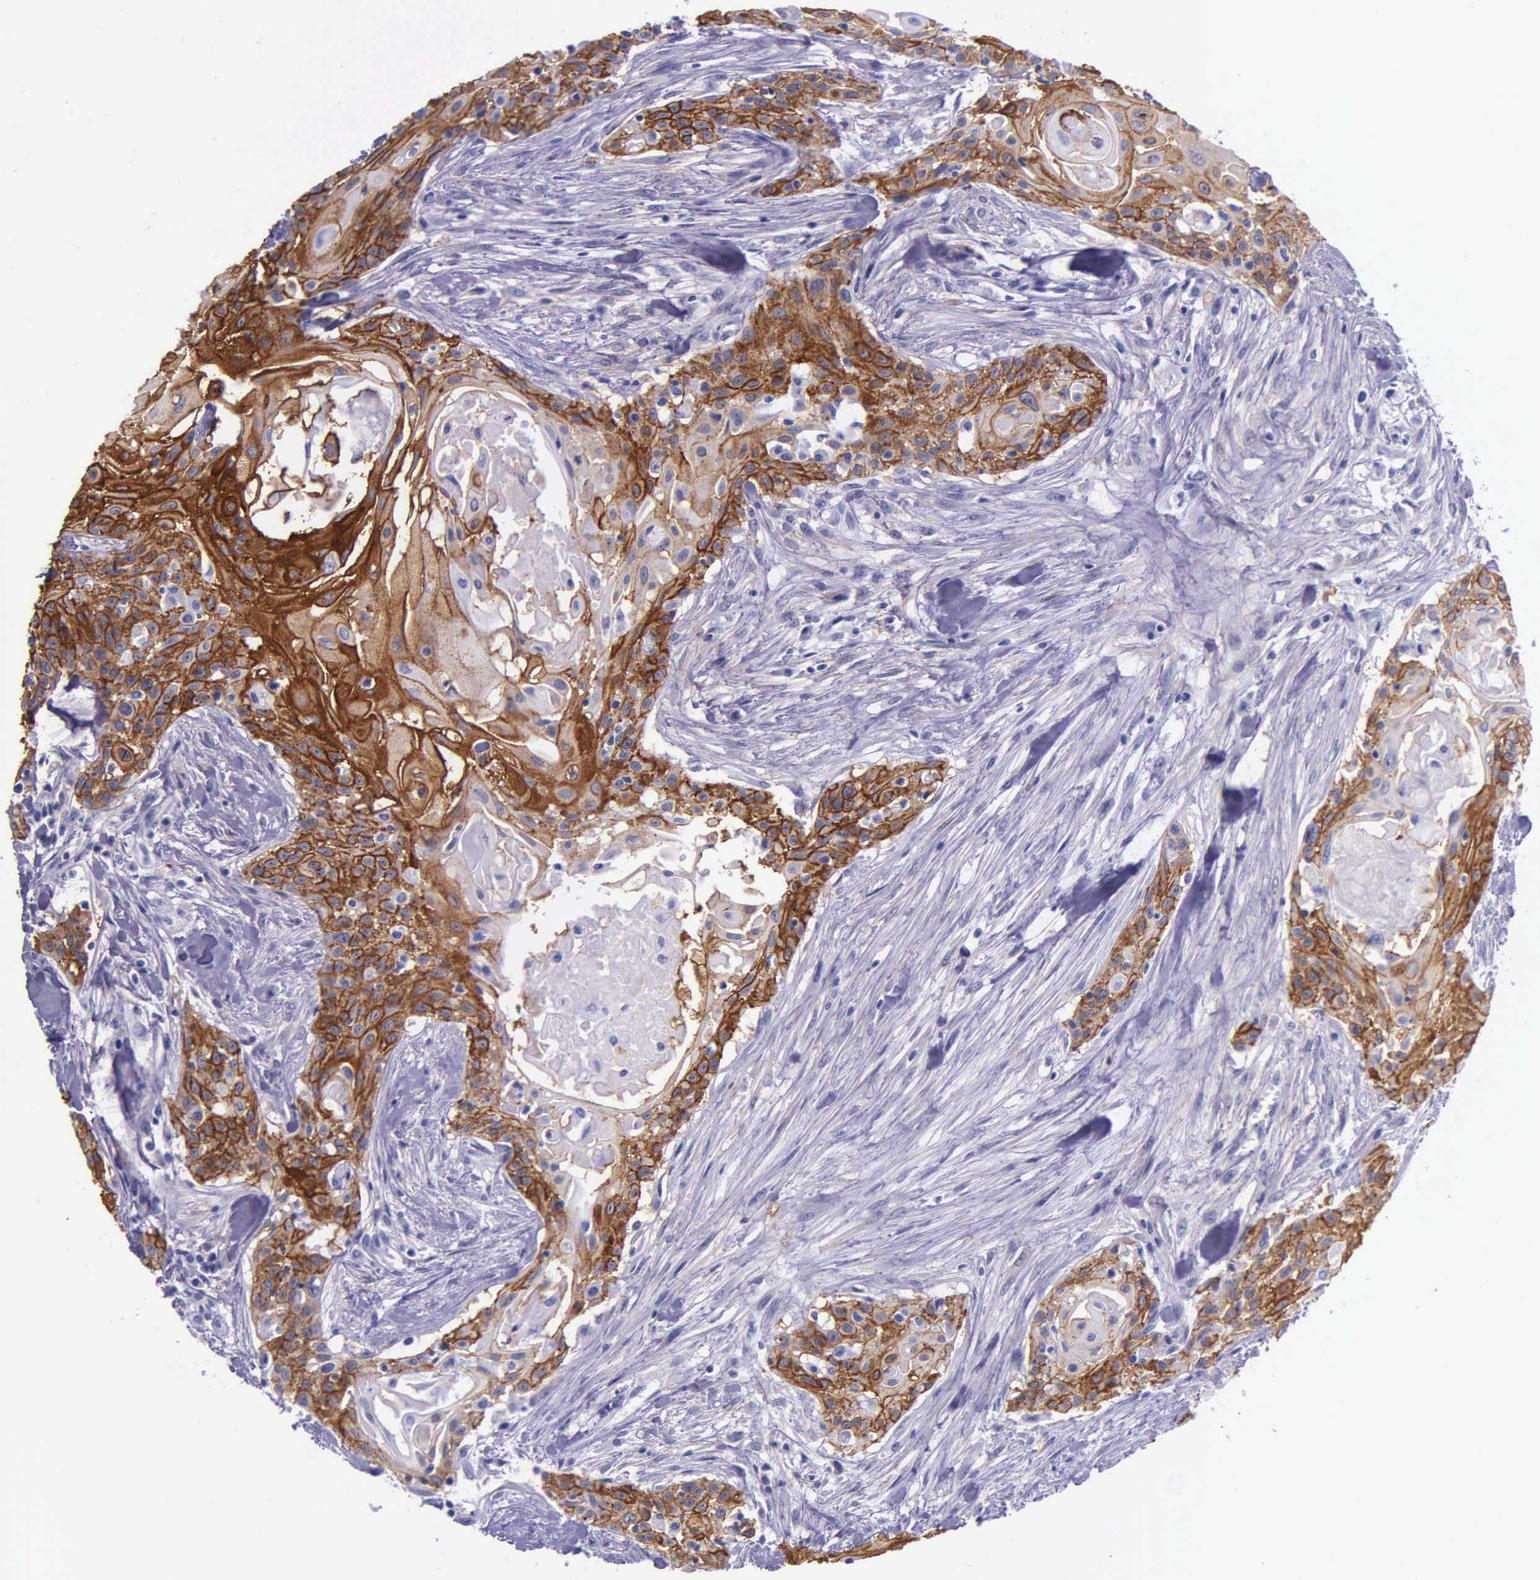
{"staining": {"intensity": "strong", "quantity": ">75%", "location": "cytoplasmic/membranous"}, "tissue": "head and neck cancer", "cell_type": "Tumor cells", "image_type": "cancer", "snomed": [{"axis": "morphology", "description": "Squamous cell carcinoma, NOS"}, {"axis": "morphology", "description": "Squamous cell carcinoma, metastatic, NOS"}, {"axis": "topography", "description": "Lymph node"}, {"axis": "topography", "description": "Salivary gland"}, {"axis": "topography", "description": "Head-Neck"}], "caption": "Head and neck cancer stained with DAB (3,3'-diaminobenzidine) immunohistochemistry shows high levels of strong cytoplasmic/membranous expression in approximately >75% of tumor cells. The staining was performed using DAB (3,3'-diaminobenzidine) to visualize the protein expression in brown, while the nuclei were stained in blue with hematoxylin (Magnification: 20x).", "gene": "AHNAK2", "patient": {"sex": "female", "age": 74}}